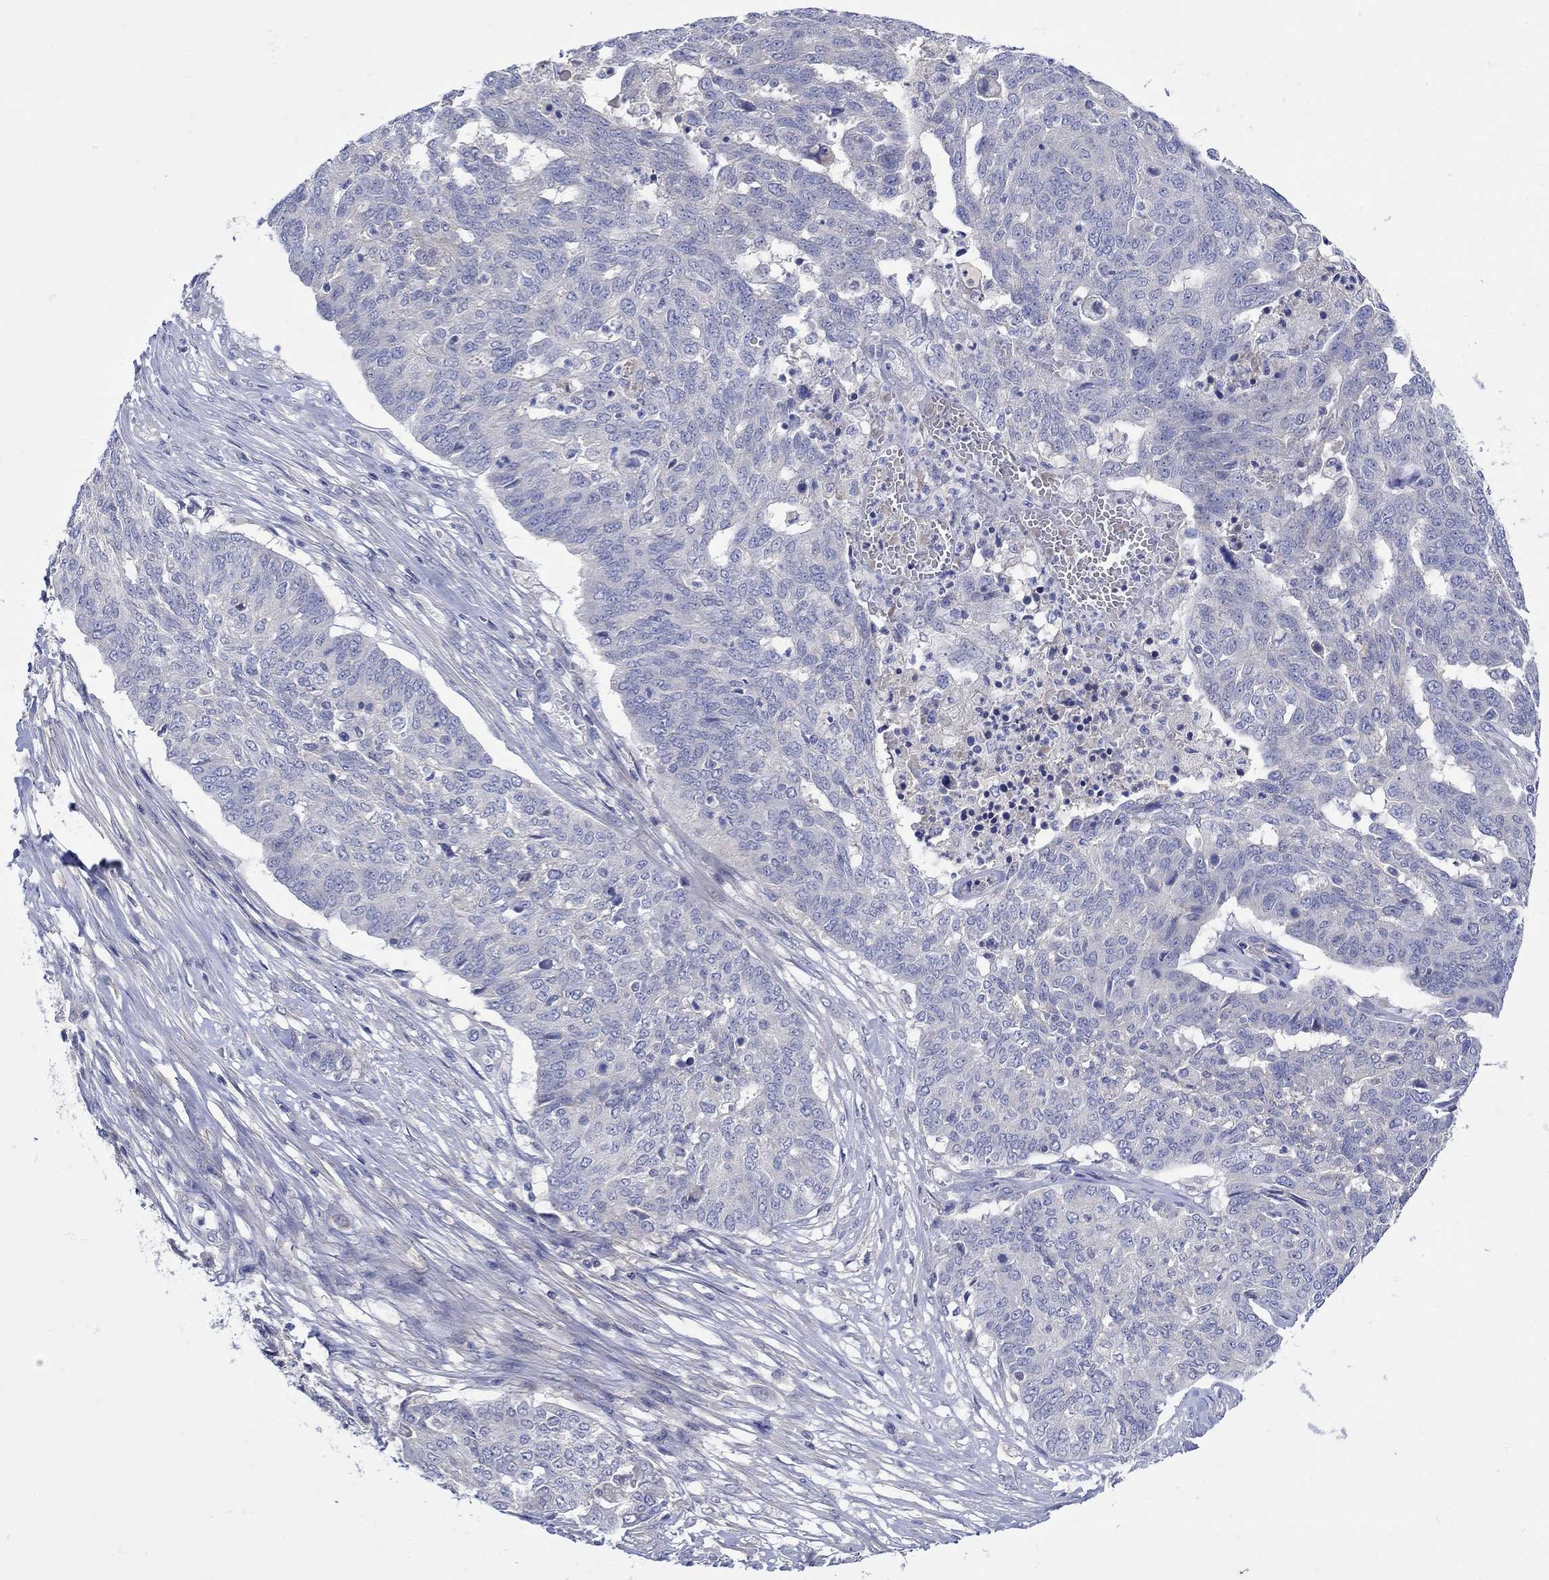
{"staining": {"intensity": "negative", "quantity": "none", "location": "none"}, "tissue": "ovarian cancer", "cell_type": "Tumor cells", "image_type": "cancer", "snomed": [{"axis": "morphology", "description": "Cystadenocarcinoma, serous, NOS"}, {"axis": "topography", "description": "Ovary"}], "caption": "IHC of human ovarian serous cystadenocarcinoma shows no positivity in tumor cells.", "gene": "MSI1", "patient": {"sex": "female", "age": 67}}